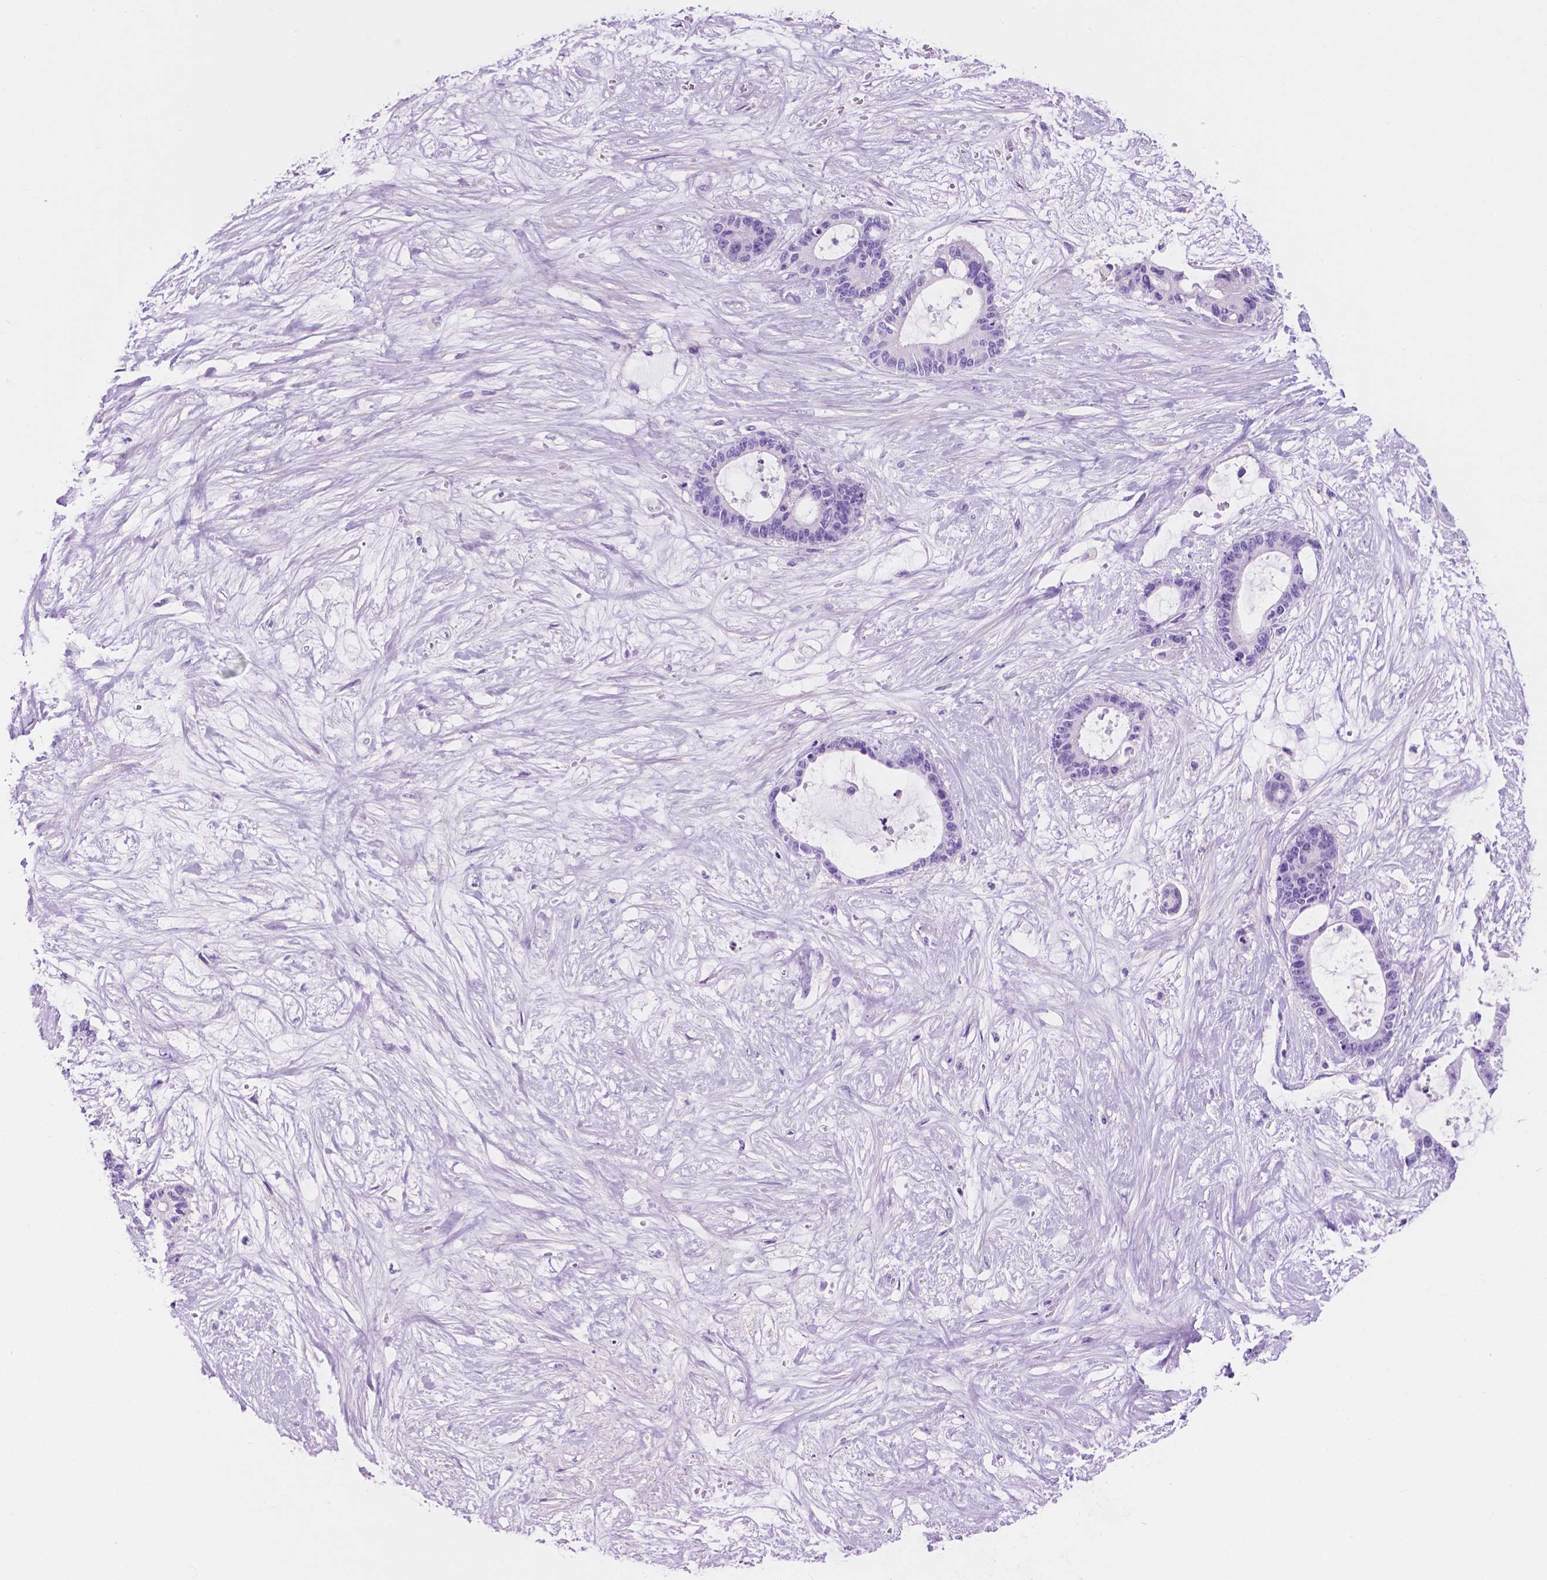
{"staining": {"intensity": "negative", "quantity": "none", "location": "none"}, "tissue": "liver cancer", "cell_type": "Tumor cells", "image_type": "cancer", "snomed": [{"axis": "morphology", "description": "Normal tissue, NOS"}, {"axis": "morphology", "description": "Cholangiocarcinoma"}, {"axis": "topography", "description": "Liver"}, {"axis": "topography", "description": "Peripheral nerve tissue"}], "caption": "The micrograph displays no staining of tumor cells in liver cancer.", "gene": "IGFN1", "patient": {"sex": "female", "age": 73}}